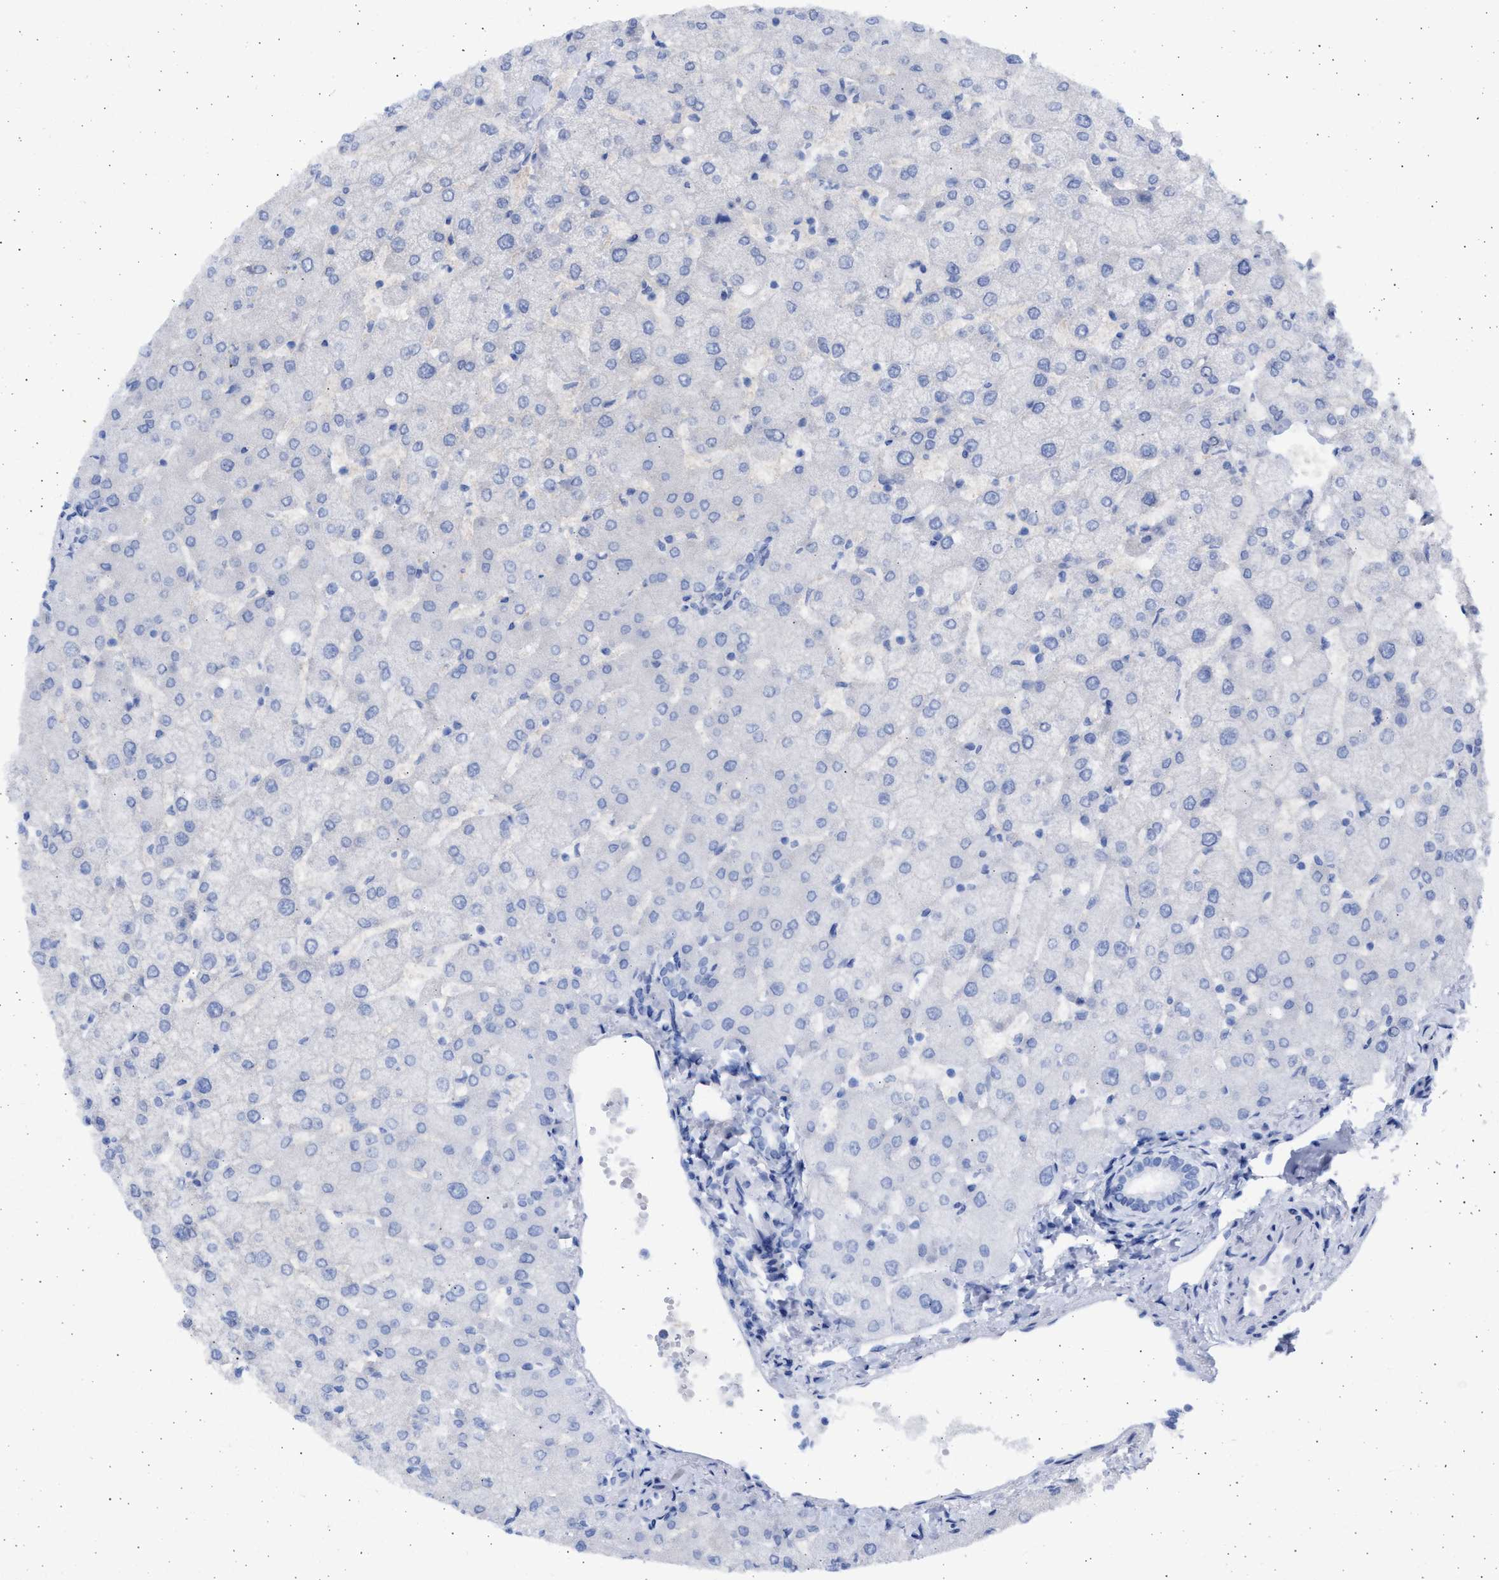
{"staining": {"intensity": "negative", "quantity": "none", "location": "none"}, "tissue": "liver", "cell_type": "Cholangiocytes", "image_type": "normal", "snomed": [{"axis": "morphology", "description": "Normal tissue, NOS"}, {"axis": "topography", "description": "Liver"}], "caption": "IHC histopathology image of normal liver: human liver stained with DAB (3,3'-diaminobenzidine) reveals no significant protein expression in cholangiocytes.", "gene": "ALDOC", "patient": {"sex": "female", "age": 54}}